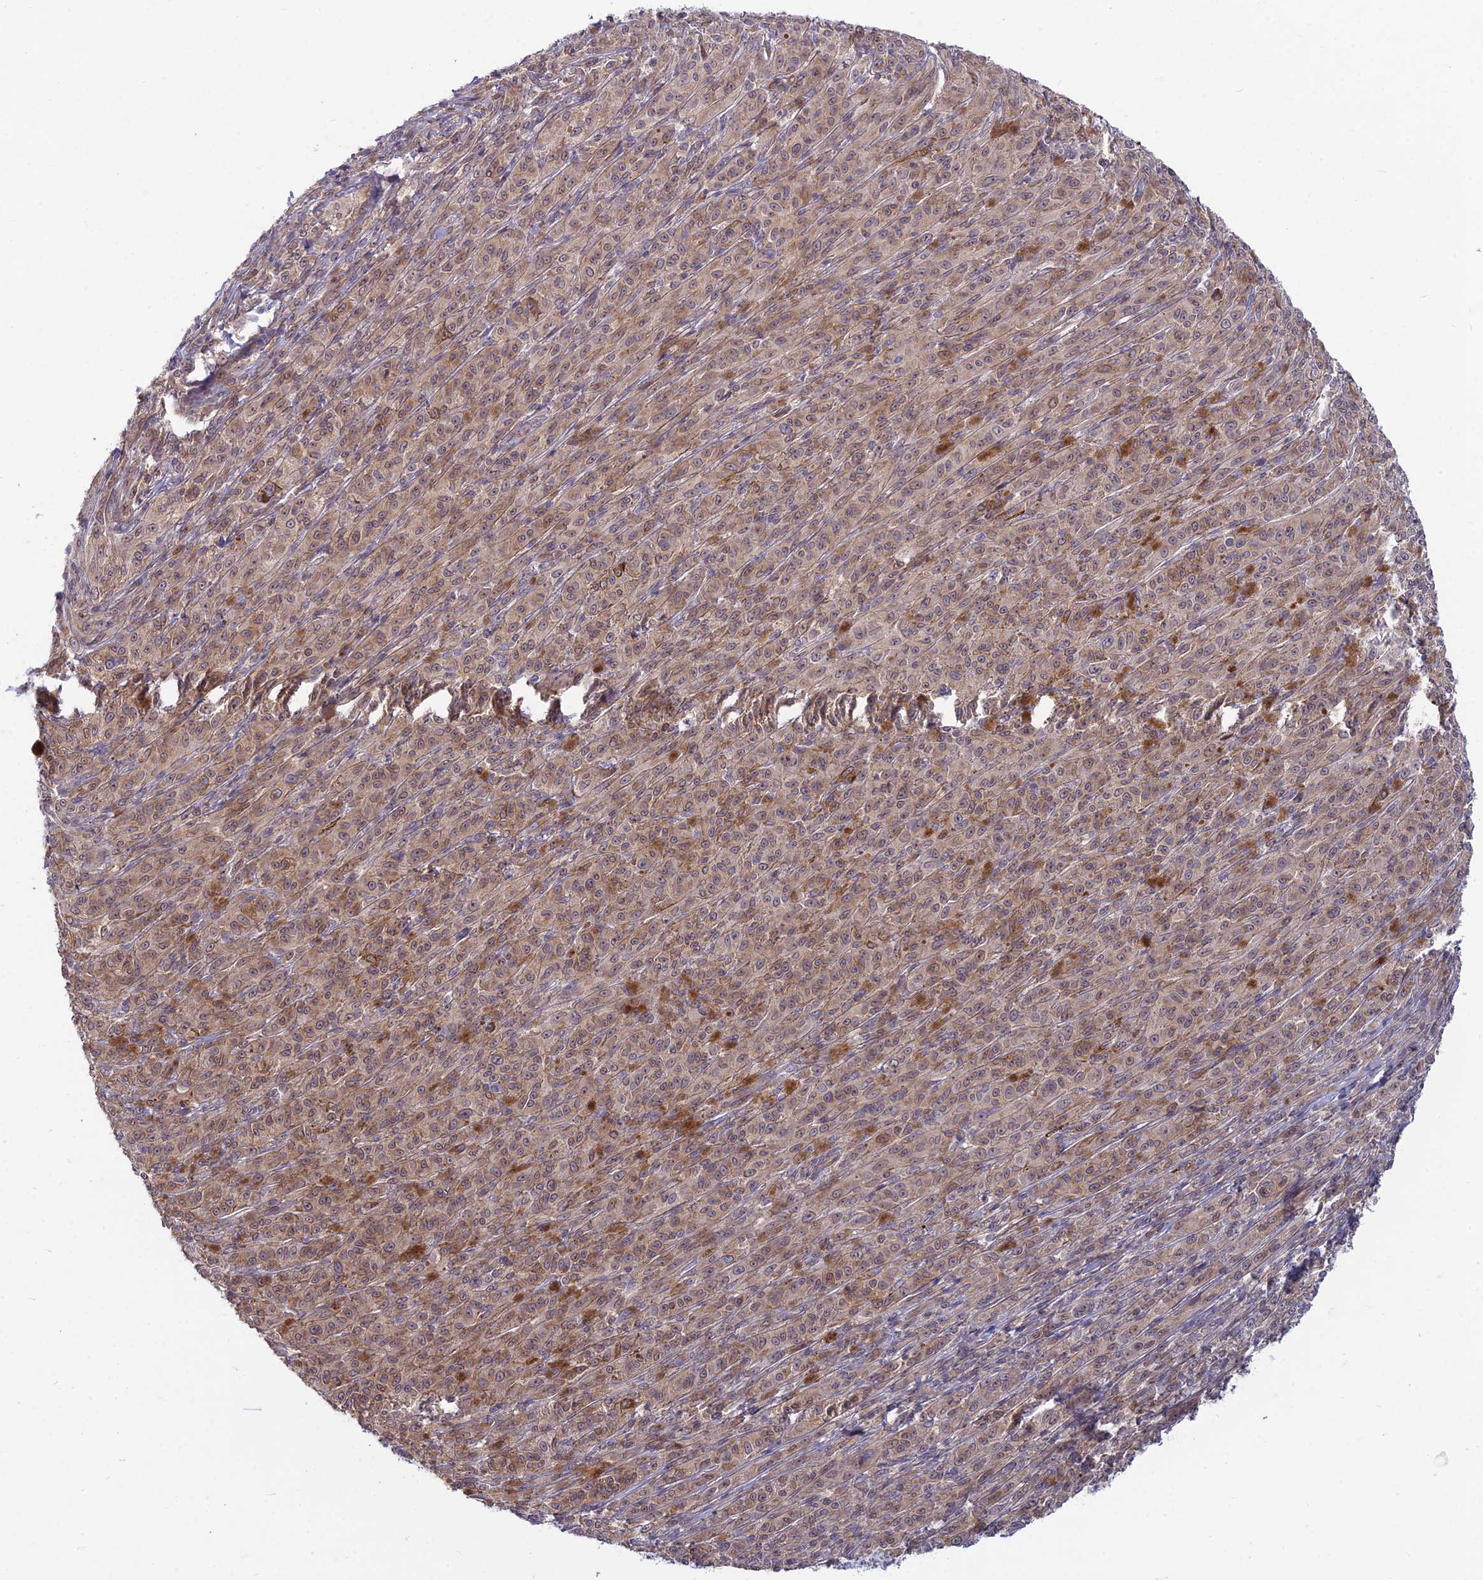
{"staining": {"intensity": "moderate", "quantity": ">75%", "location": "cytoplasmic/membranous,nuclear"}, "tissue": "melanoma", "cell_type": "Tumor cells", "image_type": "cancer", "snomed": [{"axis": "morphology", "description": "Malignant melanoma, NOS"}, {"axis": "topography", "description": "Skin"}], "caption": "Immunohistochemistry (IHC) histopathology image of neoplastic tissue: human malignant melanoma stained using immunohistochemistry demonstrates medium levels of moderate protein expression localized specifically in the cytoplasmic/membranous and nuclear of tumor cells, appearing as a cytoplasmic/membranous and nuclear brown color.", "gene": "DTX2", "patient": {"sex": "female", "age": 52}}